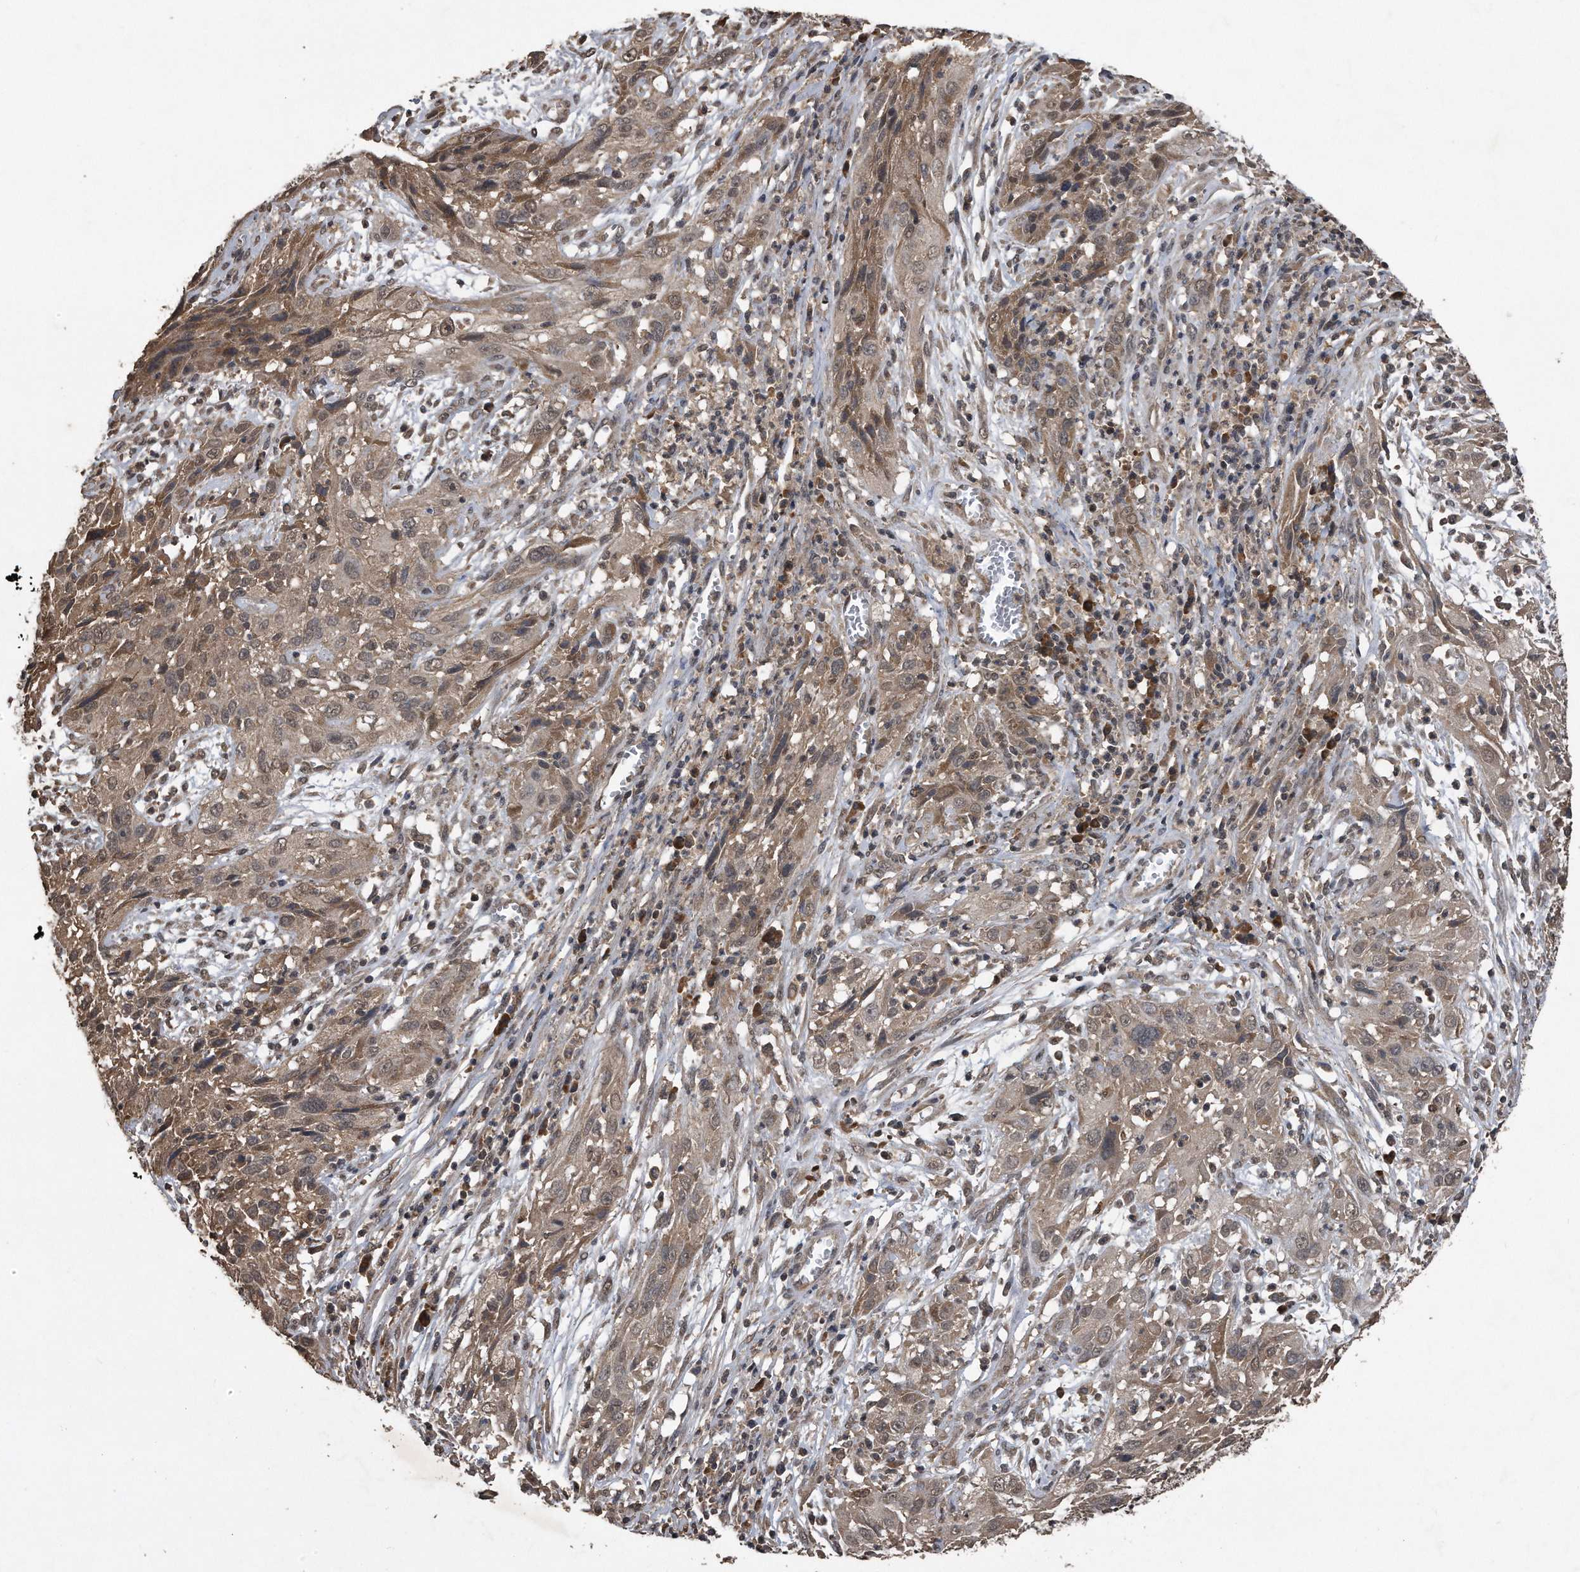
{"staining": {"intensity": "weak", "quantity": ">75%", "location": "cytoplasmic/membranous,nuclear"}, "tissue": "cervical cancer", "cell_type": "Tumor cells", "image_type": "cancer", "snomed": [{"axis": "morphology", "description": "Squamous cell carcinoma, NOS"}, {"axis": "topography", "description": "Cervix"}], "caption": "A photomicrograph showing weak cytoplasmic/membranous and nuclear positivity in approximately >75% of tumor cells in cervical squamous cell carcinoma, as visualized by brown immunohistochemical staining.", "gene": "CRYZL1", "patient": {"sex": "female", "age": 32}}